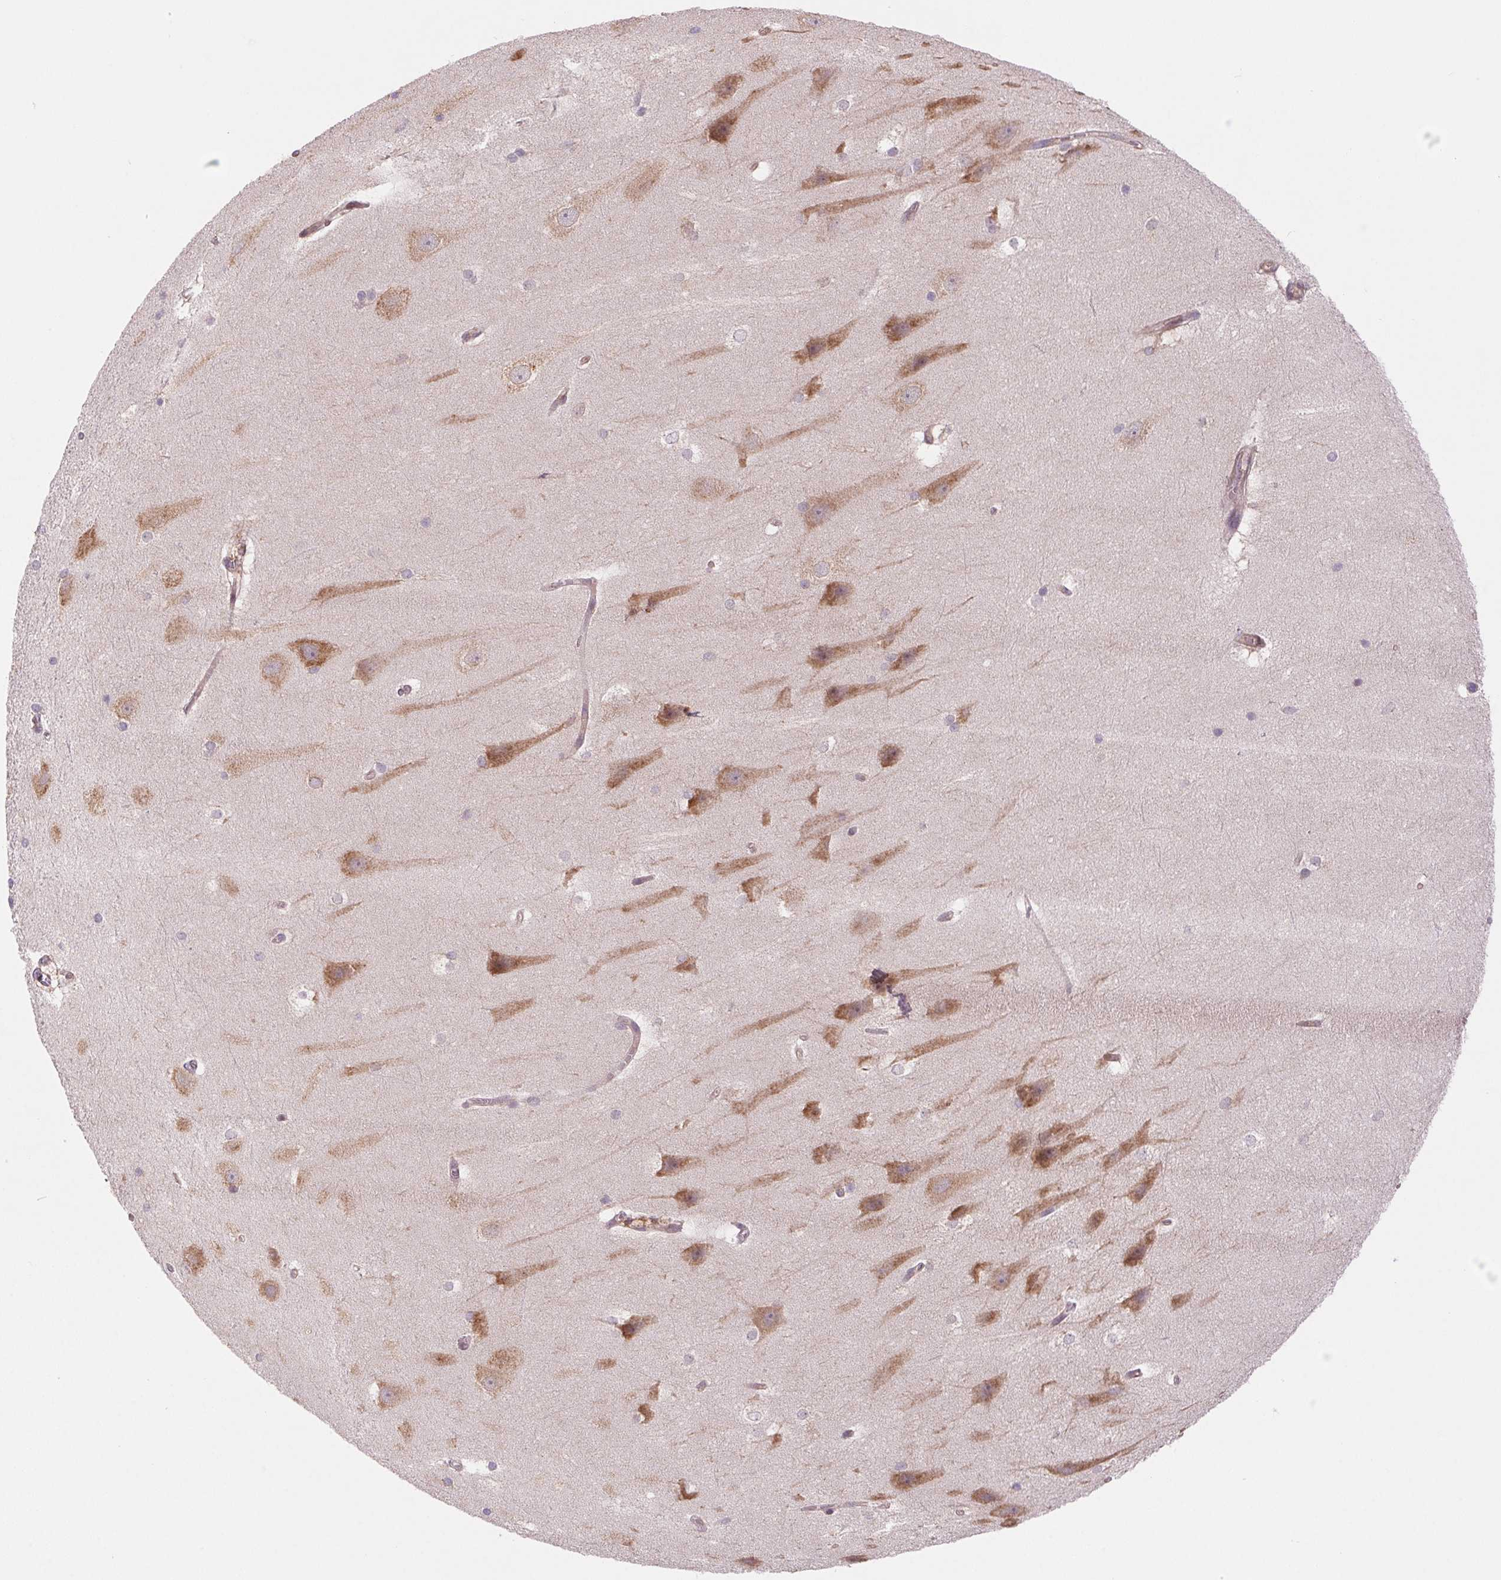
{"staining": {"intensity": "negative", "quantity": "none", "location": "none"}, "tissue": "hippocampus", "cell_type": "Glial cells", "image_type": "normal", "snomed": [{"axis": "morphology", "description": "Normal tissue, NOS"}, {"axis": "topography", "description": "Cerebral cortex"}, {"axis": "topography", "description": "Hippocampus"}], "caption": "This is an immunohistochemistry (IHC) histopathology image of normal human hippocampus. There is no expression in glial cells.", "gene": "KLHL20", "patient": {"sex": "female", "age": 19}}